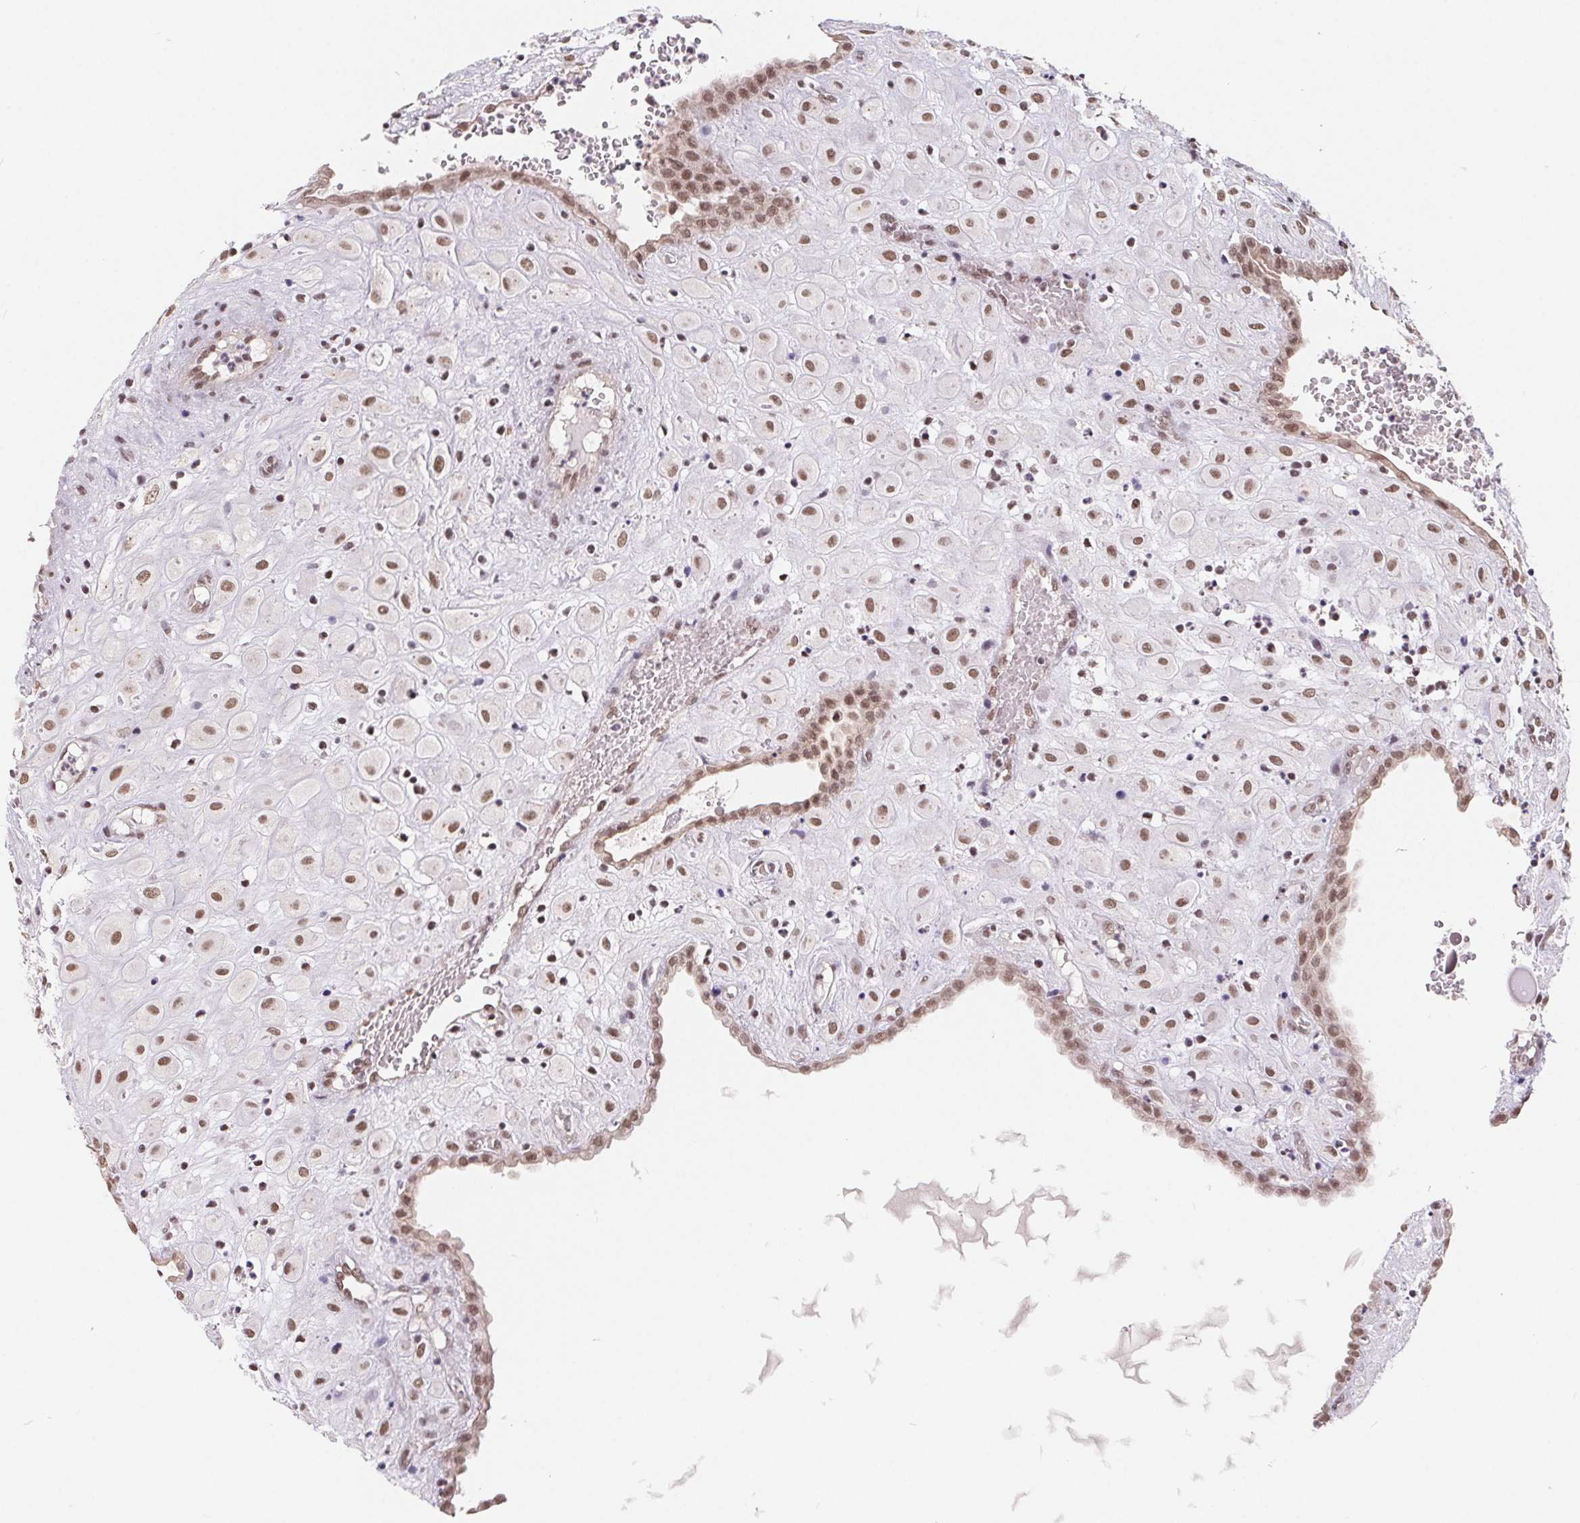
{"staining": {"intensity": "moderate", "quantity": ">75%", "location": "nuclear"}, "tissue": "placenta", "cell_type": "Decidual cells", "image_type": "normal", "snomed": [{"axis": "morphology", "description": "Normal tissue, NOS"}, {"axis": "topography", "description": "Placenta"}], "caption": "Placenta stained for a protein (brown) shows moderate nuclear positive positivity in approximately >75% of decidual cells.", "gene": "TCERG1", "patient": {"sex": "female", "age": 24}}